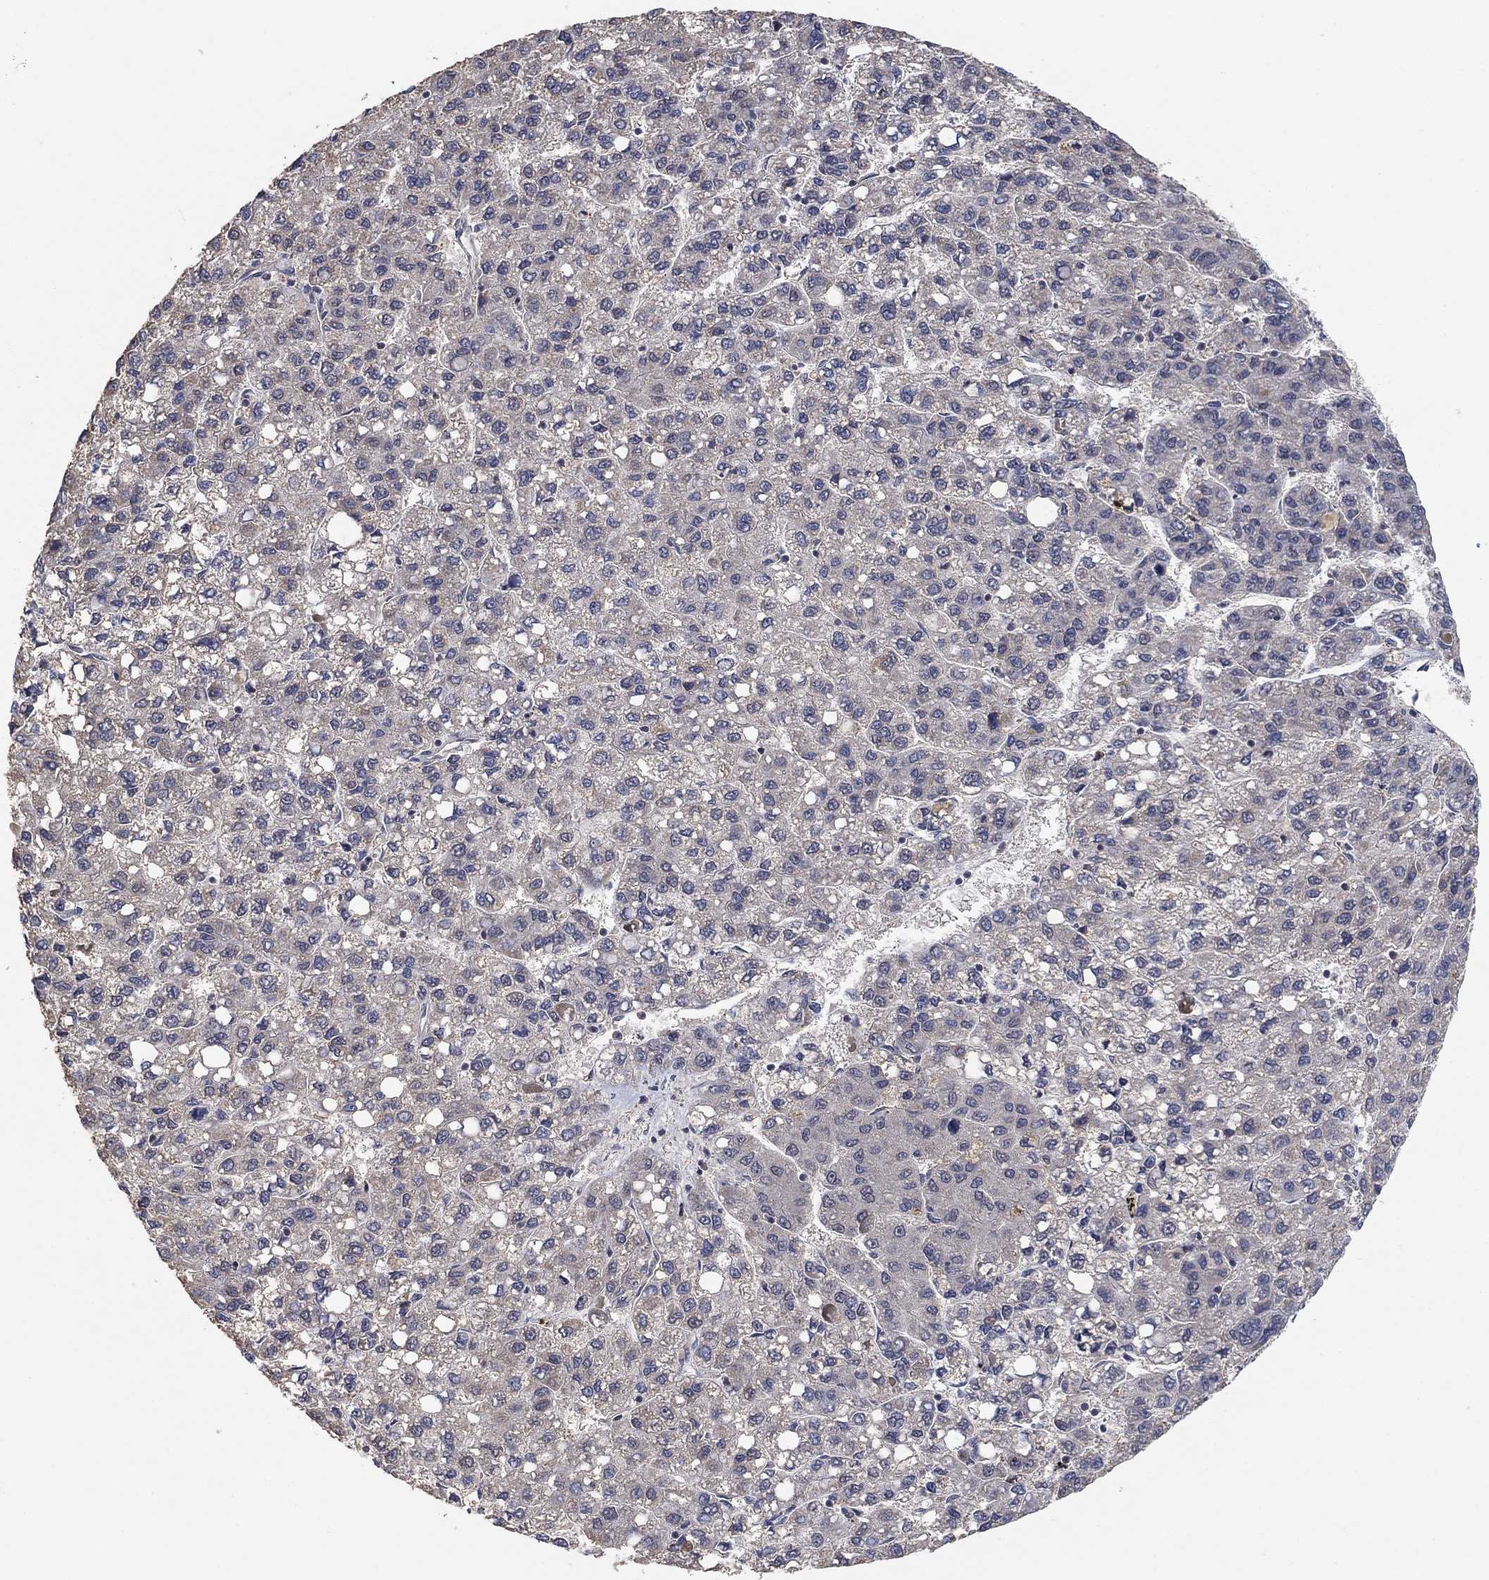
{"staining": {"intensity": "negative", "quantity": "none", "location": "none"}, "tissue": "liver cancer", "cell_type": "Tumor cells", "image_type": "cancer", "snomed": [{"axis": "morphology", "description": "Carcinoma, Hepatocellular, NOS"}, {"axis": "topography", "description": "Liver"}], "caption": "An image of human liver cancer (hepatocellular carcinoma) is negative for staining in tumor cells.", "gene": "CCDC43", "patient": {"sex": "female", "age": 82}}